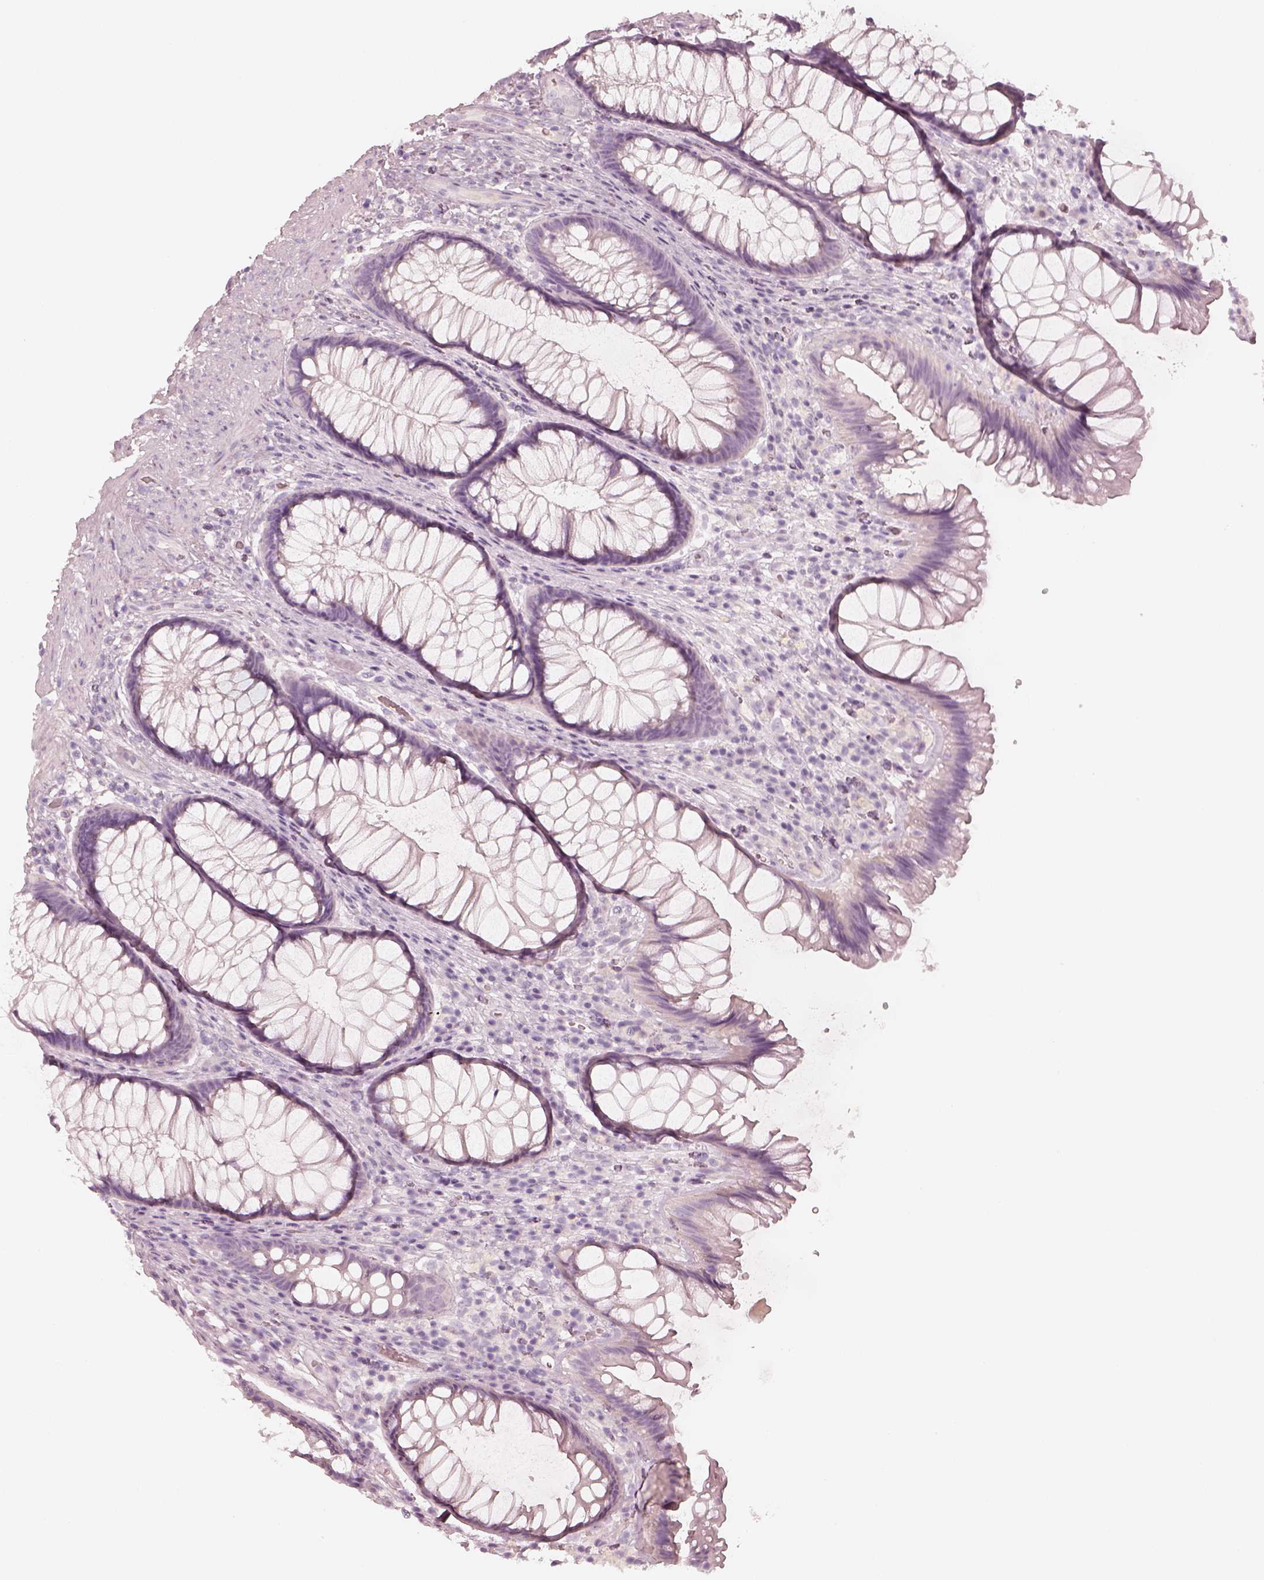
{"staining": {"intensity": "negative", "quantity": "none", "location": "none"}, "tissue": "rectum", "cell_type": "Glandular cells", "image_type": "normal", "snomed": [{"axis": "morphology", "description": "Normal tissue, NOS"}, {"axis": "topography", "description": "Smooth muscle"}, {"axis": "topography", "description": "Rectum"}], "caption": "Glandular cells are negative for brown protein staining in benign rectum. (DAB (3,3'-diaminobenzidine) immunohistochemistry visualized using brightfield microscopy, high magnification).", "gene": "KRT82", "patient": {"sex": "male", "age": 53}}